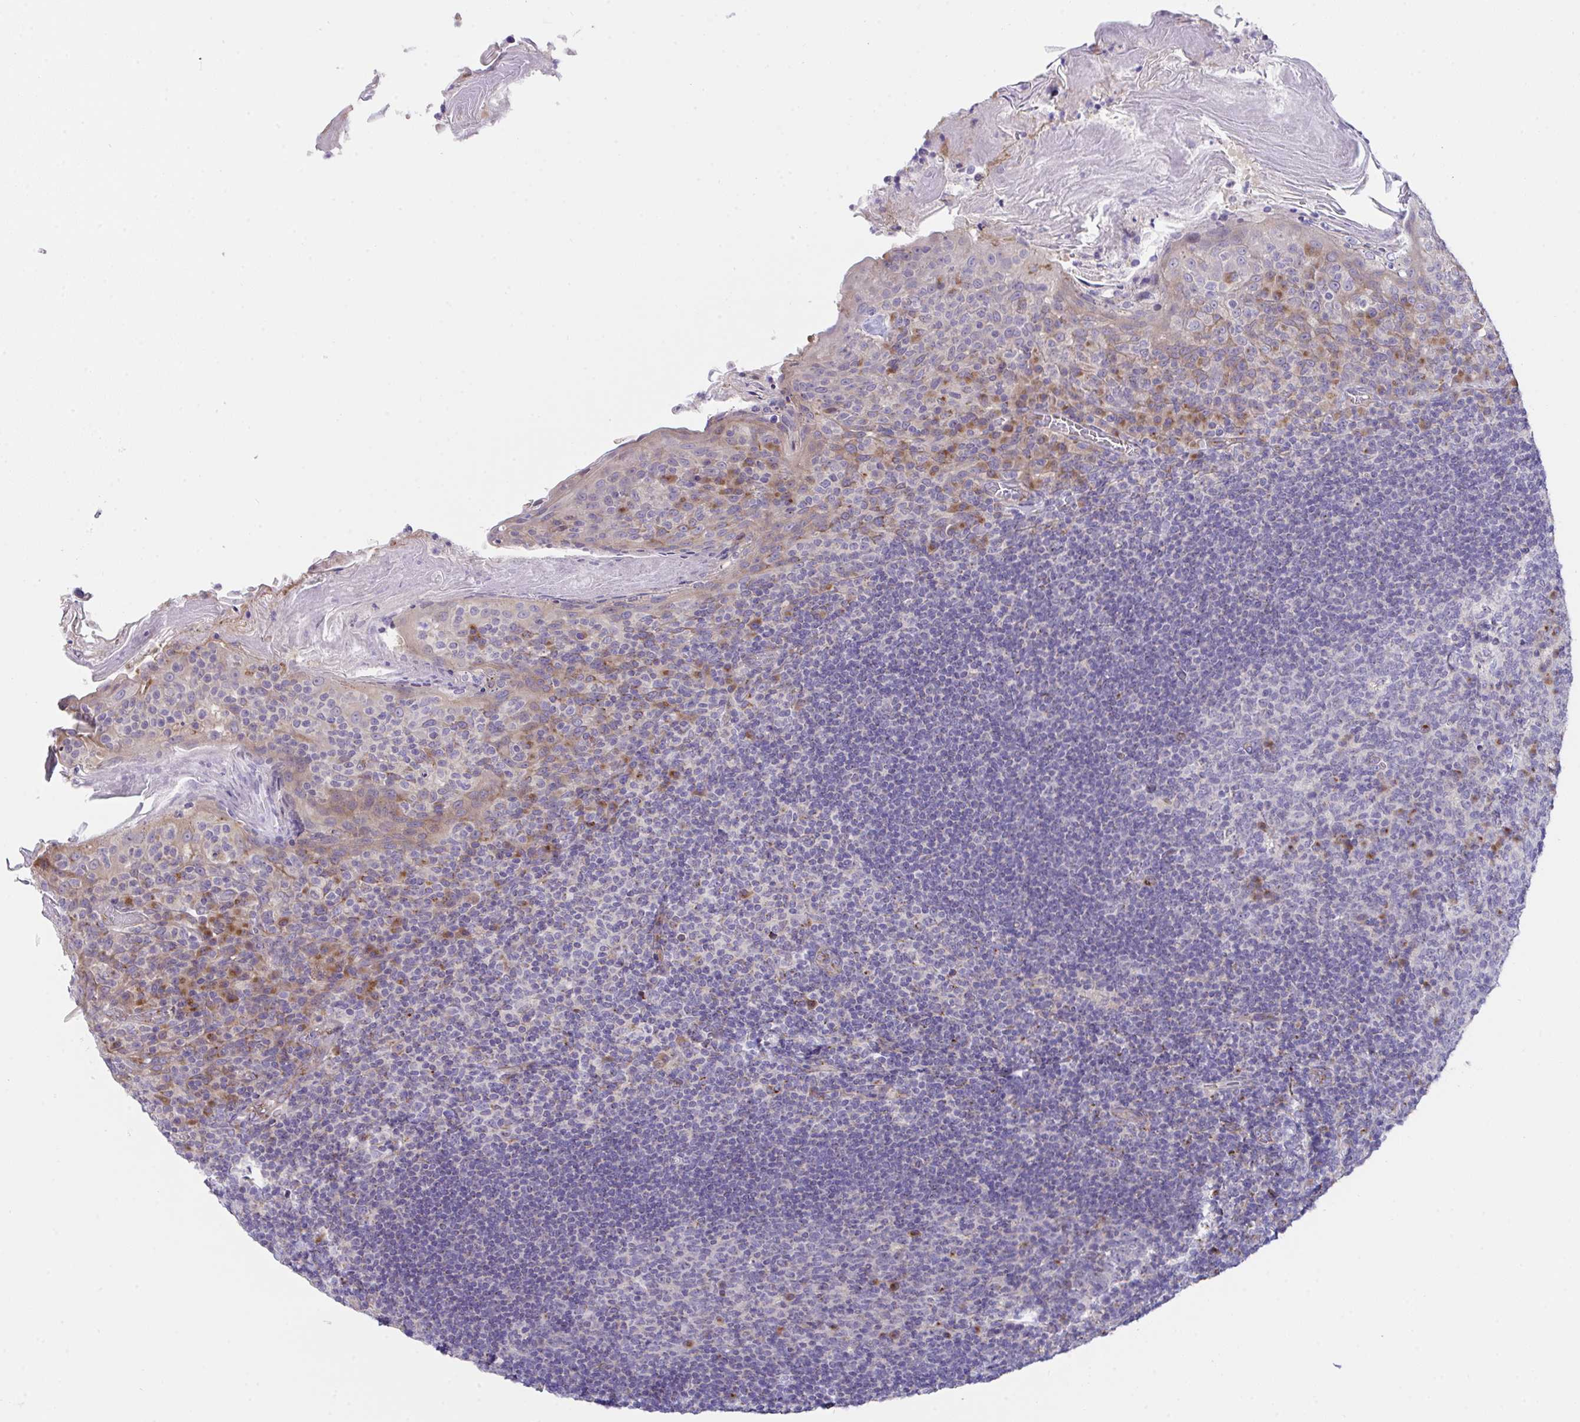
{"staining": {"intensity": "moderate", "quantity": "<25%", "location": "cytoplasmic/membranous"}, "tissue": "tonsil", "cell_type": "Germinal center cells", "image_type": "normal", "snomed": [{"axis": "morphology", "description": "Normal tissue, NOS"}, {"axis": "topography", "description": "Tonsil"}], "caption": "The micrograph demonstrates immunohistochemical staining of normal tonsil. There is moderate cytoplasmic/membranous positivity is present in approximately <25% of germinal center cells.", "gene": "MIA3", "patient": {"sex": "female", "age": 10}}